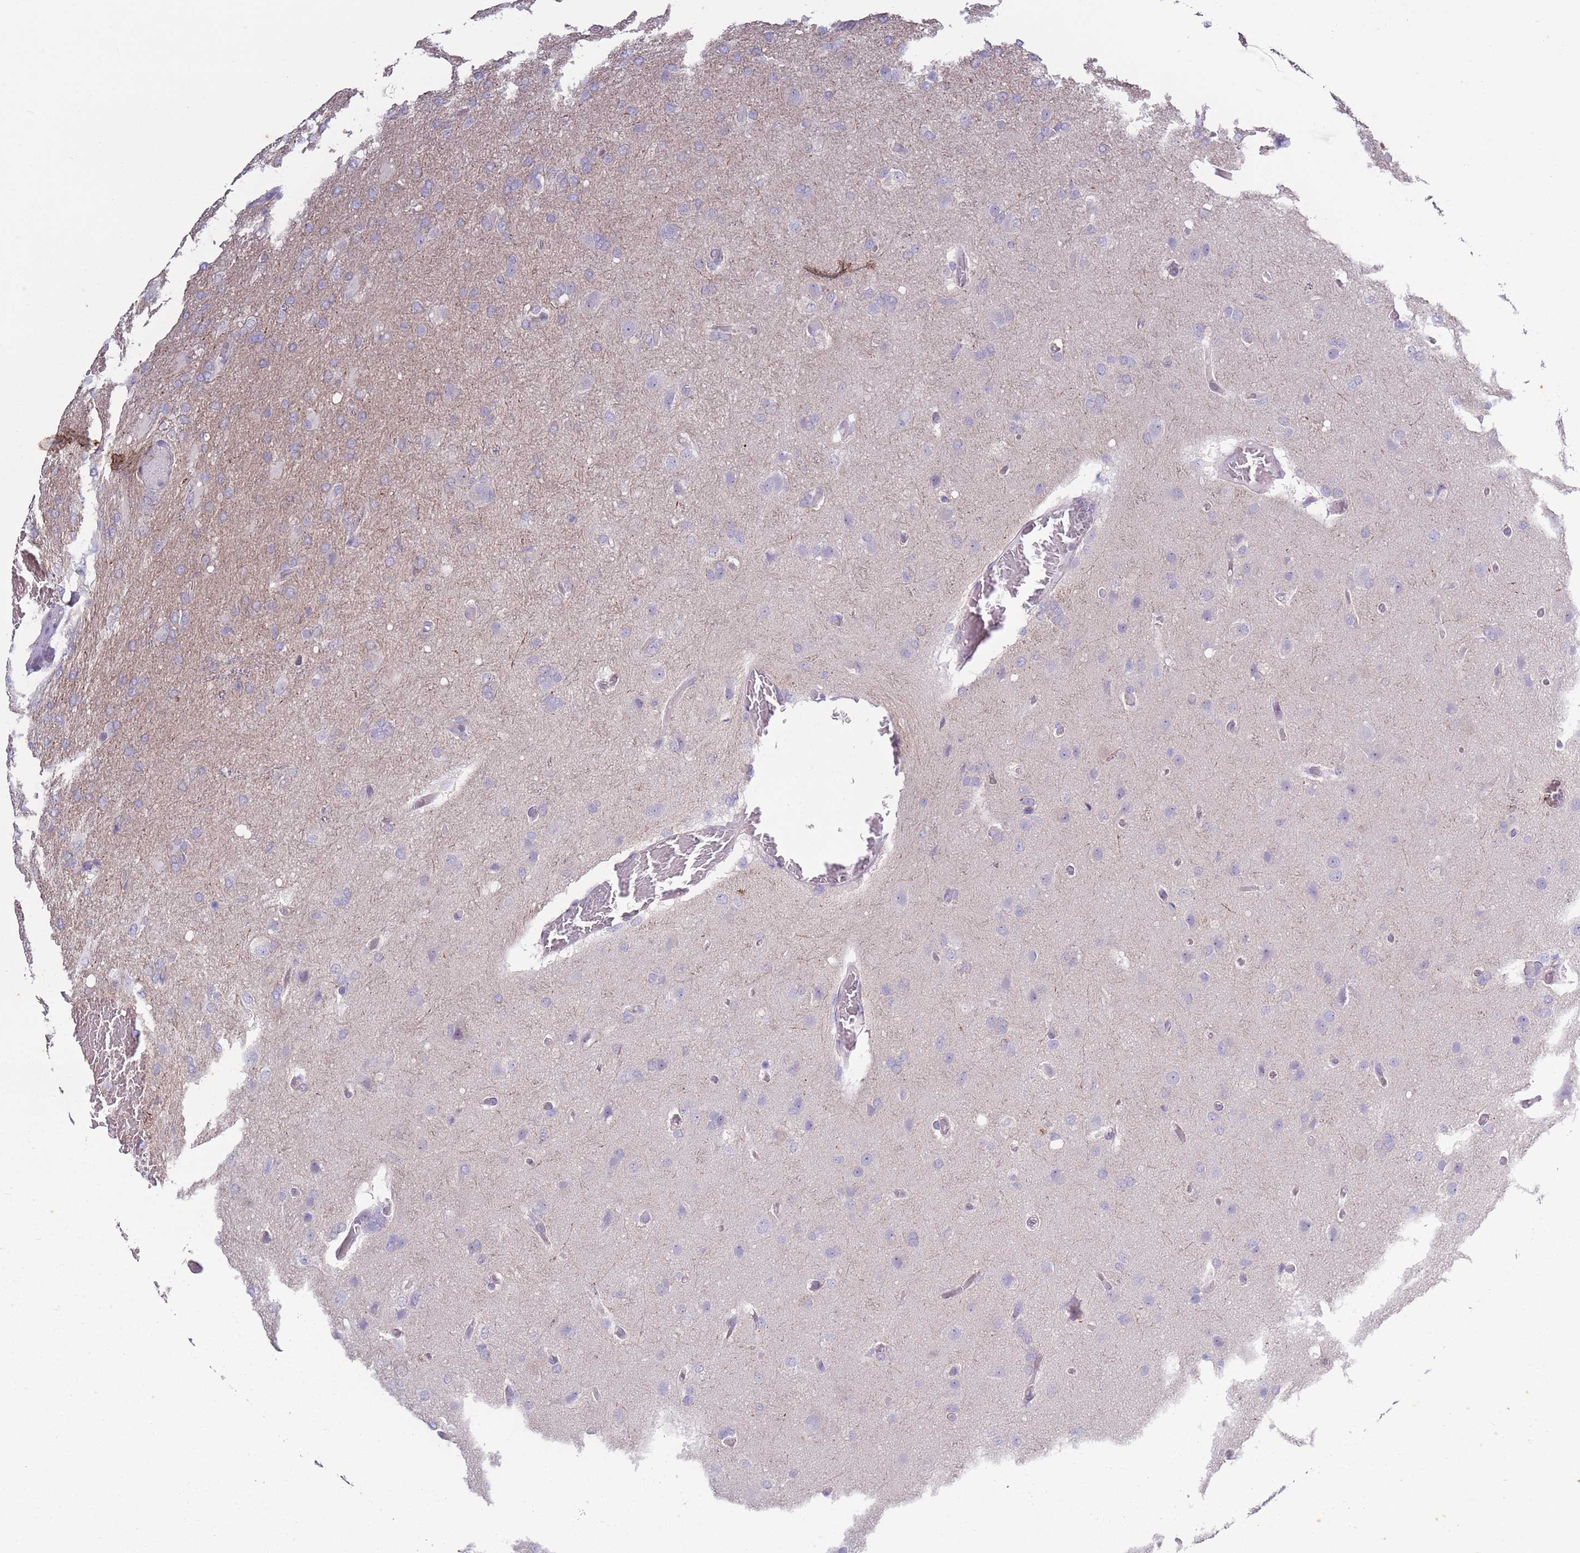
{"staining": {"intensity": "negative", "quantity": "none", "location": "none"}, "tissue": "glioma", "cell_type": "Tumor cells", "image_type": "cancer", "snomed": [{"axis": "morphology", "description": "Glioma, malignant, High grade"}, {"axis": "topography", "description": "Brain"}], "caption": "Tumor cells are negative for protein expression in human high-grade glioma (malignant).", "gene": "CAPN9", "patient": {"sex": "female", "age": 74}}